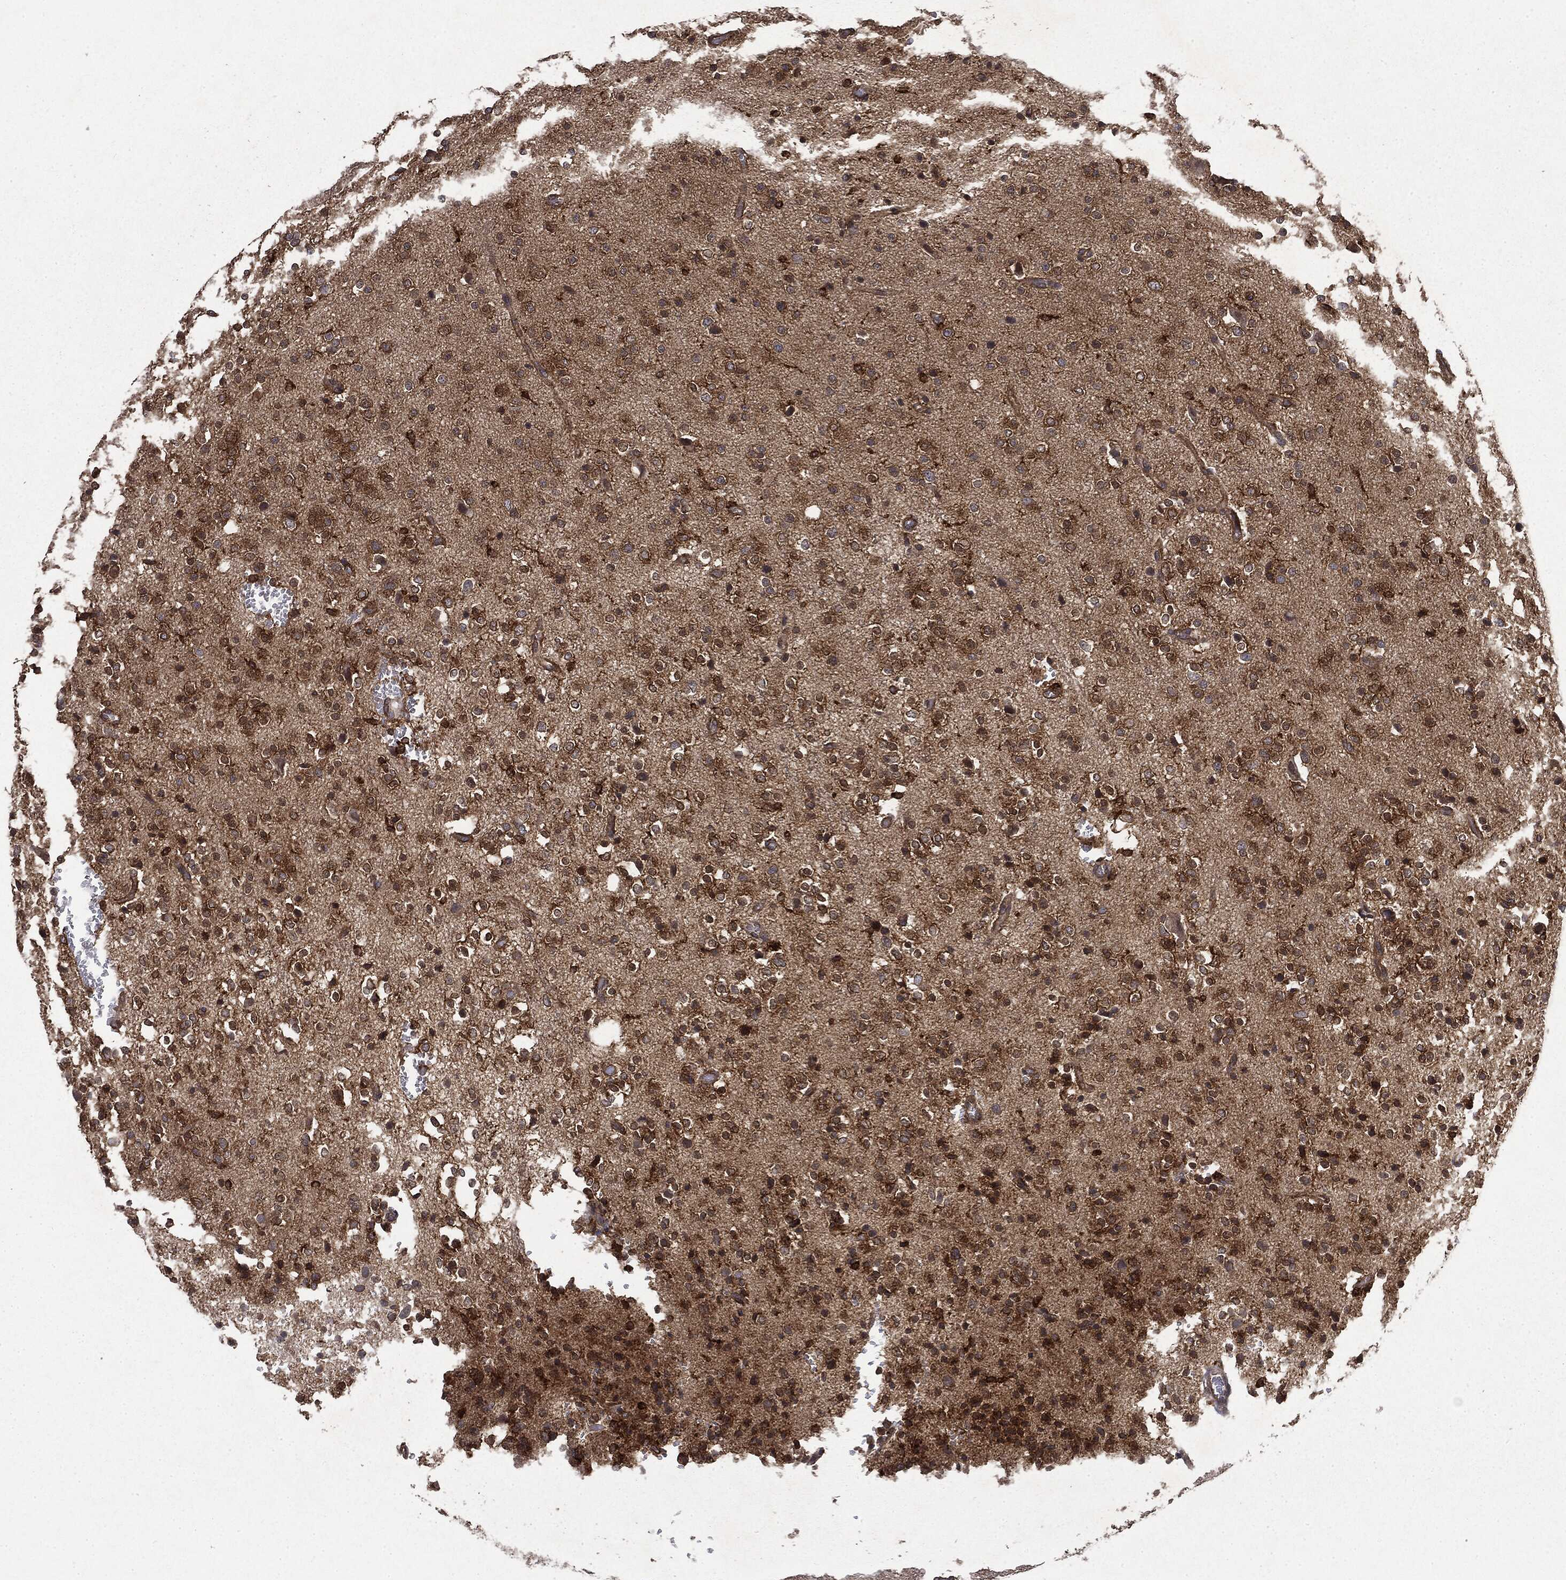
{"staining": {"intensity": "moderate", "quantity": ">75%", "location": "cytoplasmic/membranous"}, "tissue": "glioma", "cell_type": "Tumor cells", "image_type": "cancer", "snomed": [{"axis": "morphology", "description": "Glioma, malignant, Low grade"}, {"axis": "topography", "description": "Brain"}], "caption": "An image of malignant glioma (low-grade) stained for a protein displays moderate cytoplasmic/membranous brown staining in tumor cells. (brown staining indicates protein expression, while blue staining denotes nuclei).", "gene": "SNX5", "patient": {"sex": "male", "age": 41}}